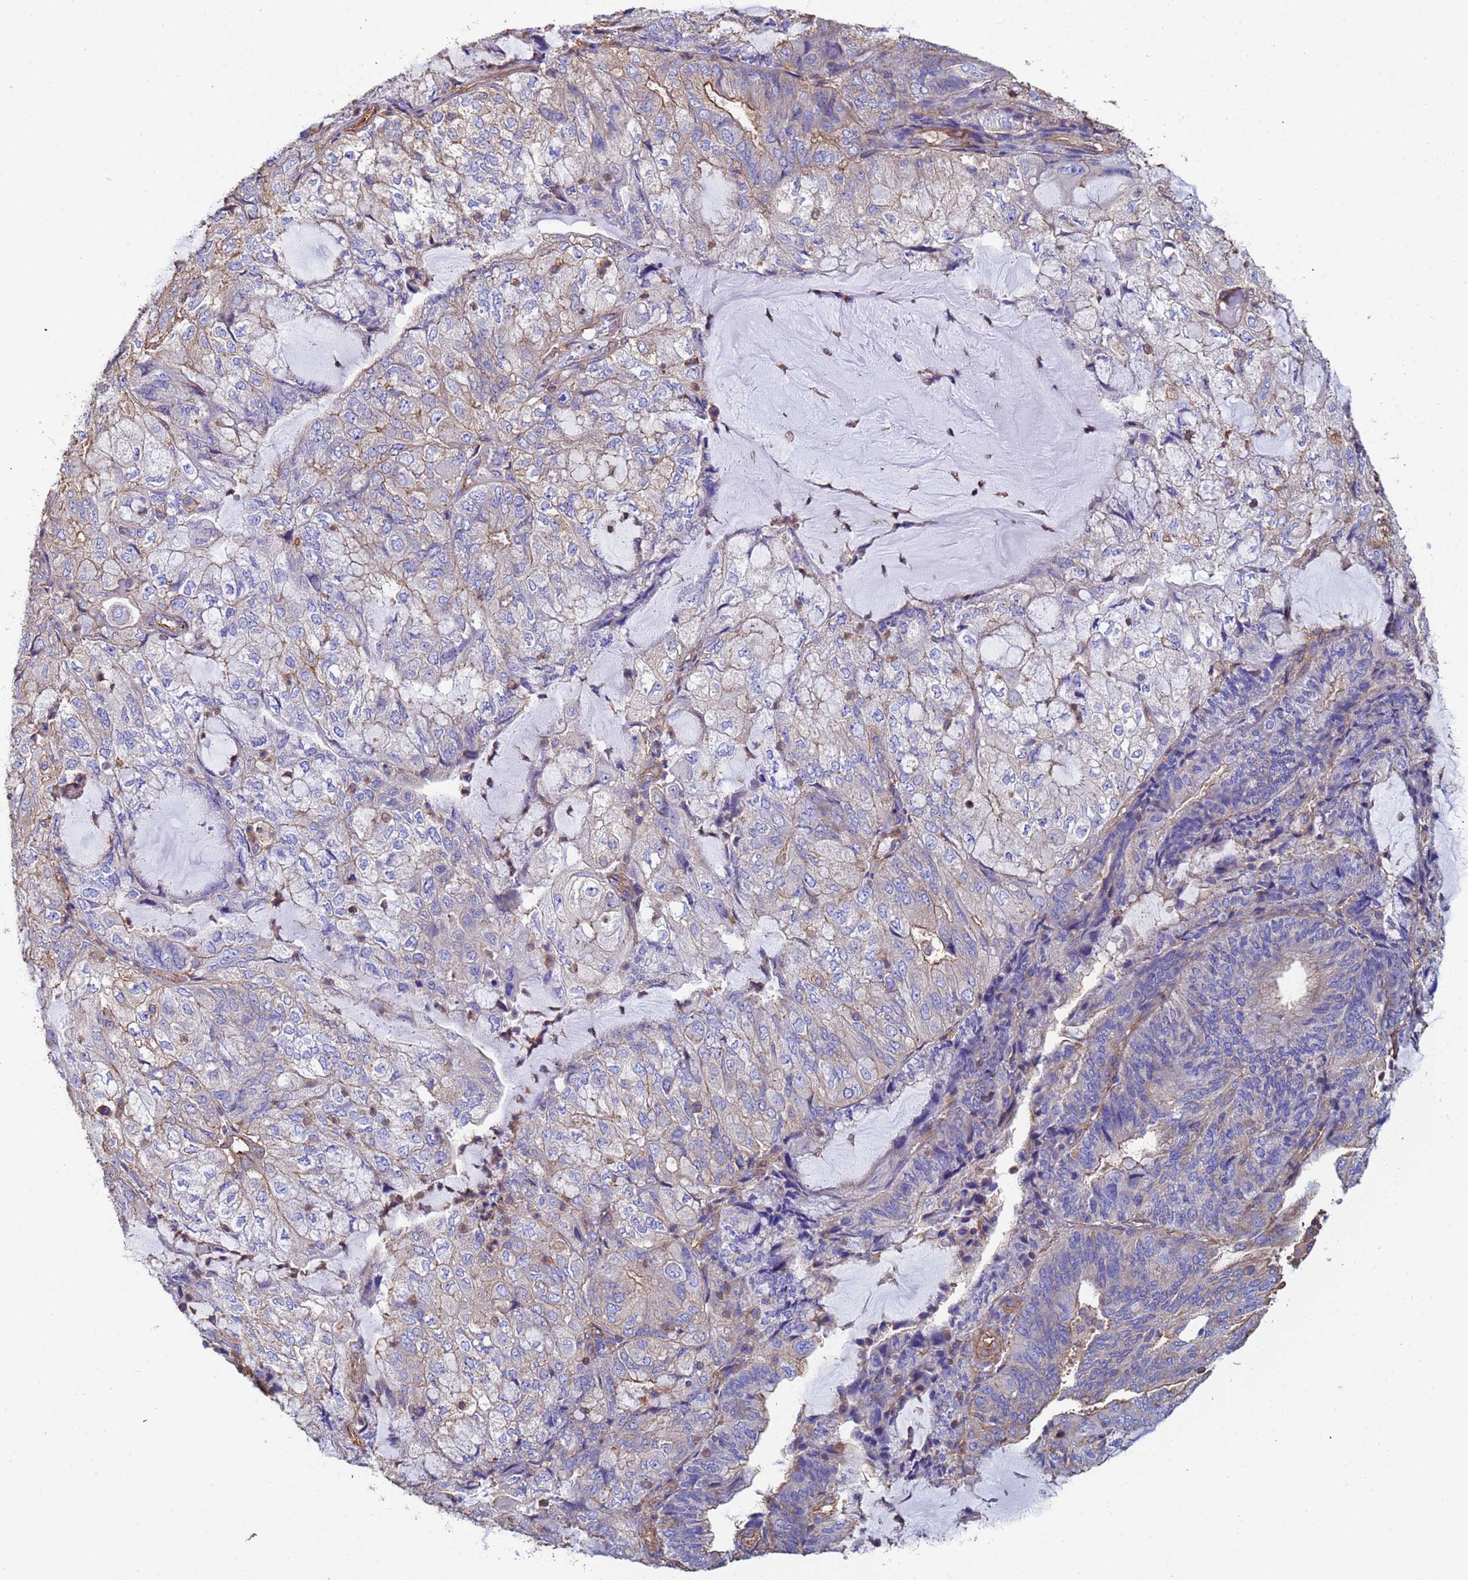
{"staining": {"intensity": "moderate", "quantity": "<25%", "location": "cytoplasmic/membranous"}, "tissue": "endometrial cancer", "cell_type": "Tumor cells", "image_type": "cancer", "snomed": [{"axis": "morphology", "description": "Adenocarcinoma, NOS"}, {"axis": "topography", "description": "Endometrium"}], "caption": "Tumor cells exhibit low levels of moderate cytoplasmic/membranous expression in about <25% of cells in human endometrial cancer (adenocarcinoma).", "gene": "MYL12A", "patient": {"sex": "female", "age": 81}}